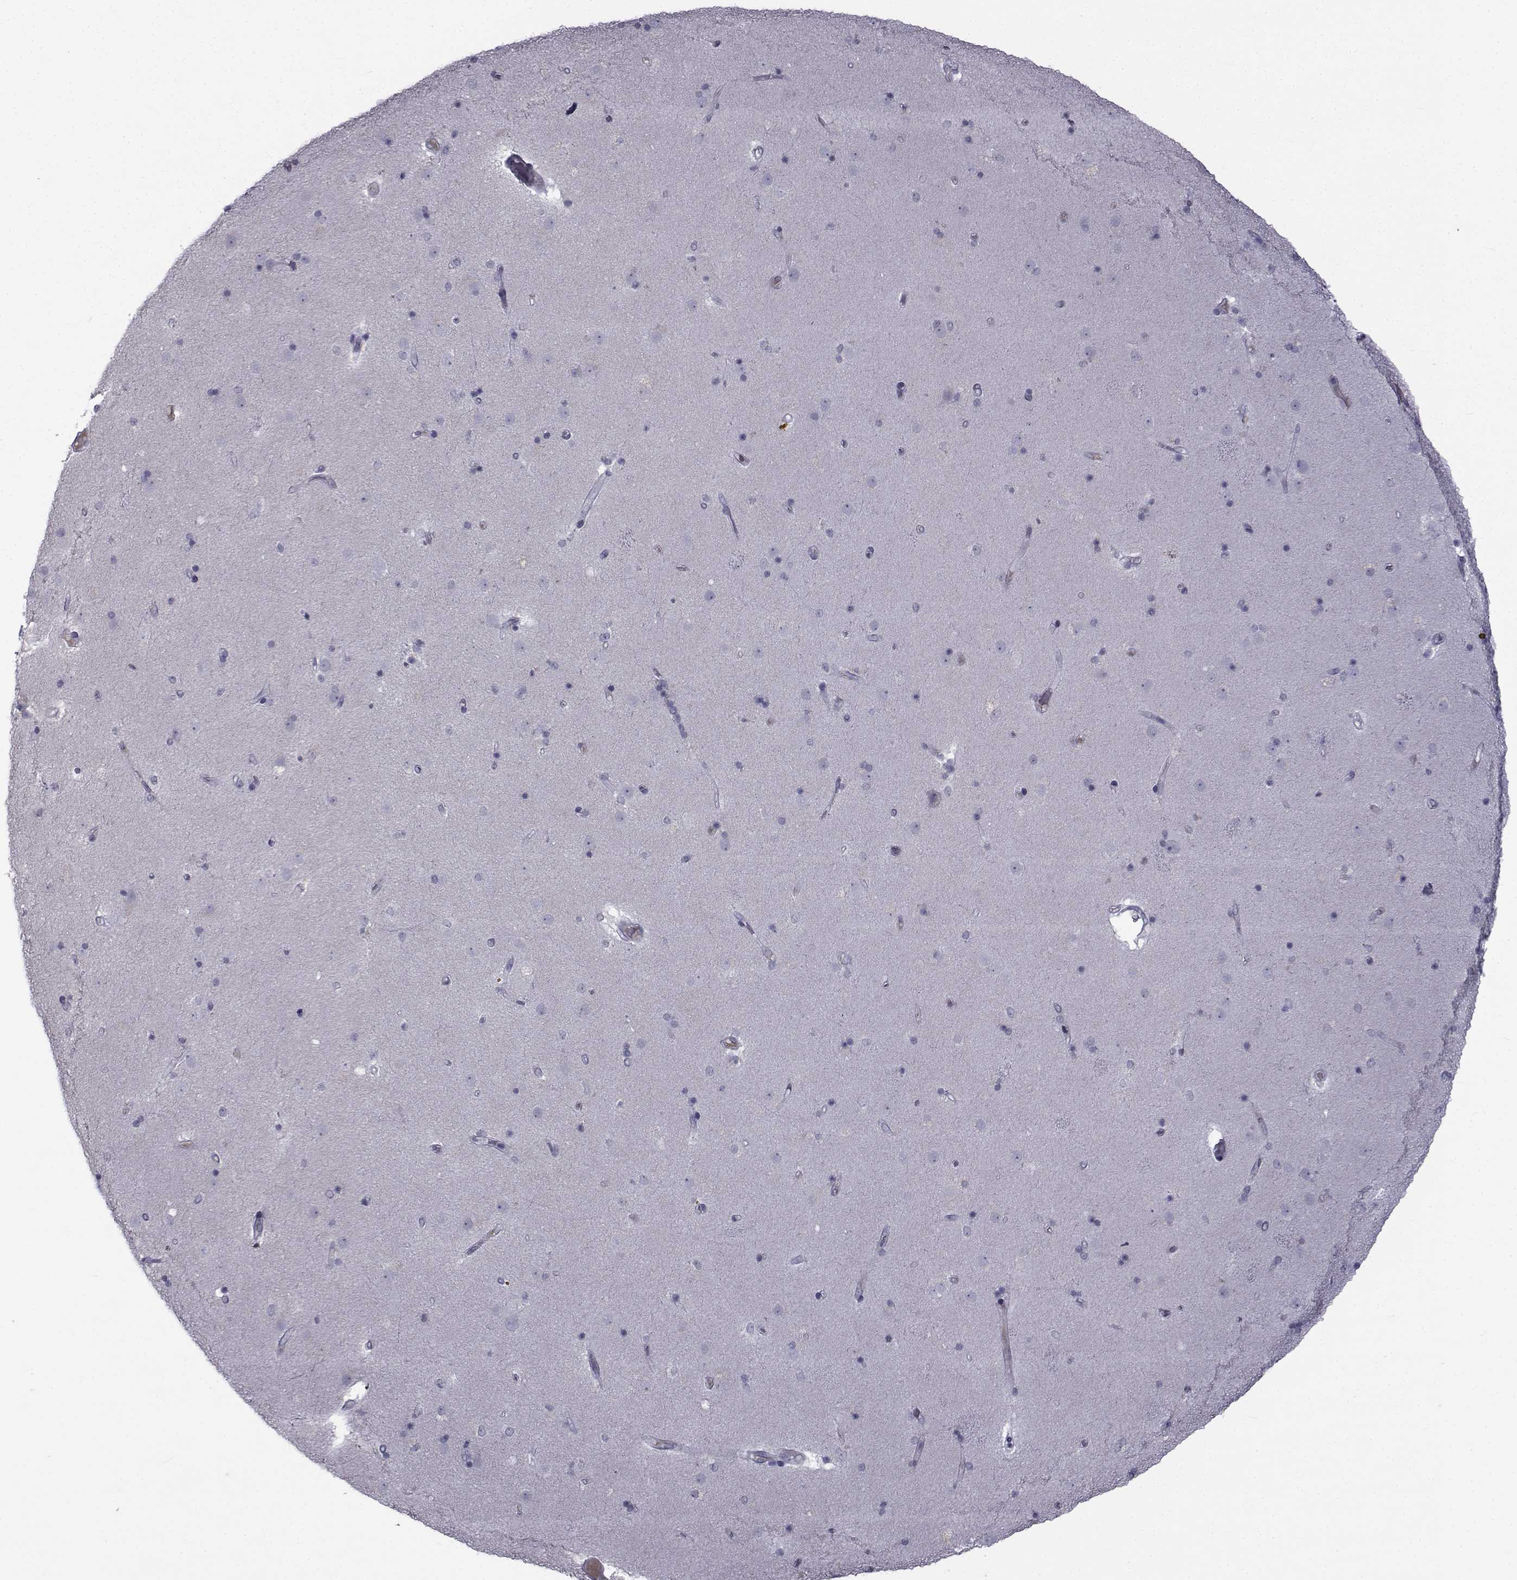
{"staining": {"intensity": "negative", "quantity": "none", "location": "none"}, "tissue": "caudate", "cell_type": "Glial cells", "image_type": "normal", "snomed": [{"axis": "morphology", "description": "Normal tissue, NOS"}, {"axis": "topography", "description": "Lateral ventricle wall"}], "caption": "An immunohistochemistry image of benign caudate is shown. There is no staining in glial cells of caudate. Nuclei are stained in blue.", "gene": "PAX2", "patient": {"sex": "female", "age": 71}}